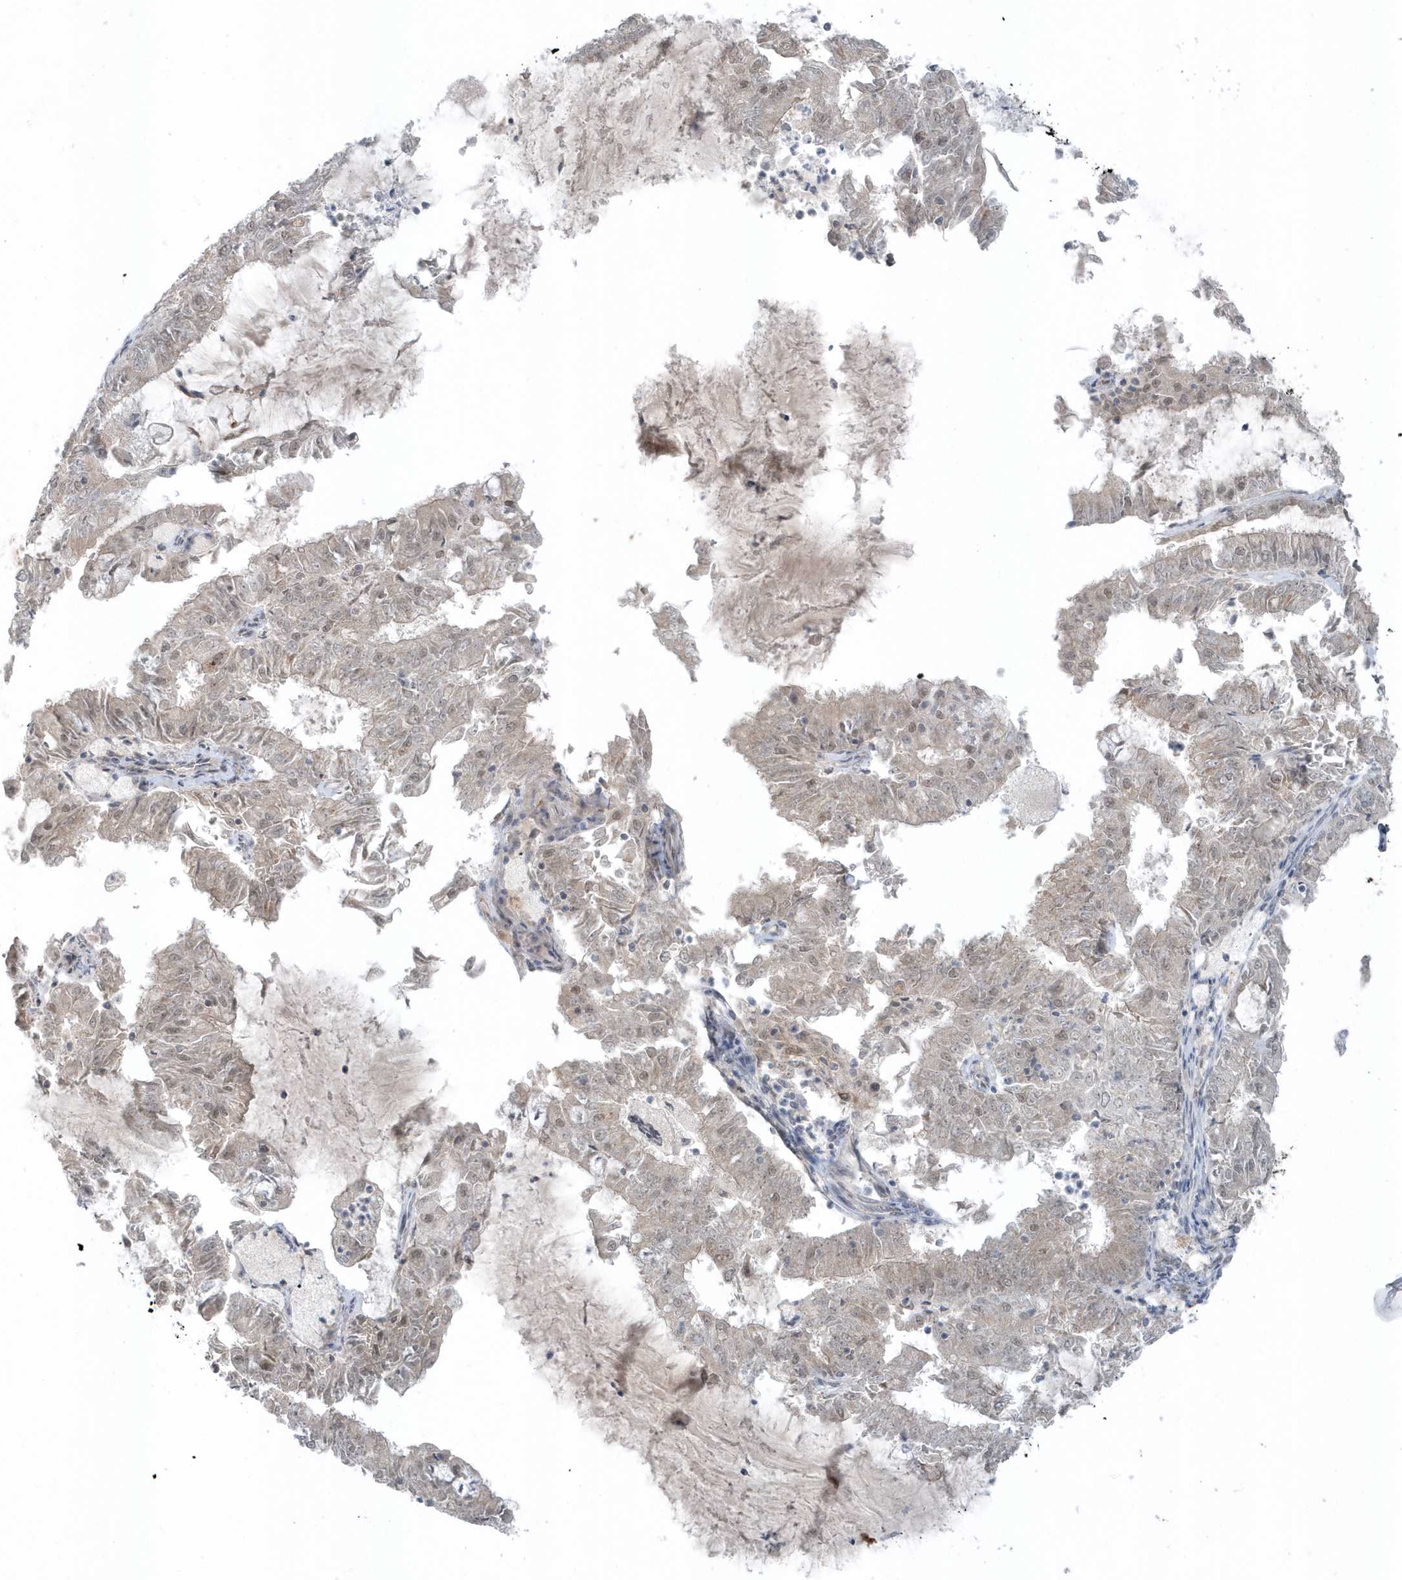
{"staining": {"intensity": "negative", "quantity": "none", "location": "none"}, "tissue": "endometrial cancer", "cell_type": "Tumor cells", "image_type": "cancer", "snomed": [{"axis": "morphology", "description": "Adenocarcinoma, NOS"}, {"axis": "topography", "description": "Endometrium"}], "caption": "The histopathology image shows no staining of tumor cells in endometrial cancer (adenocarcinoma).", "gene": "PARD3B", "patient": {"sex": "female", "age": 57}}